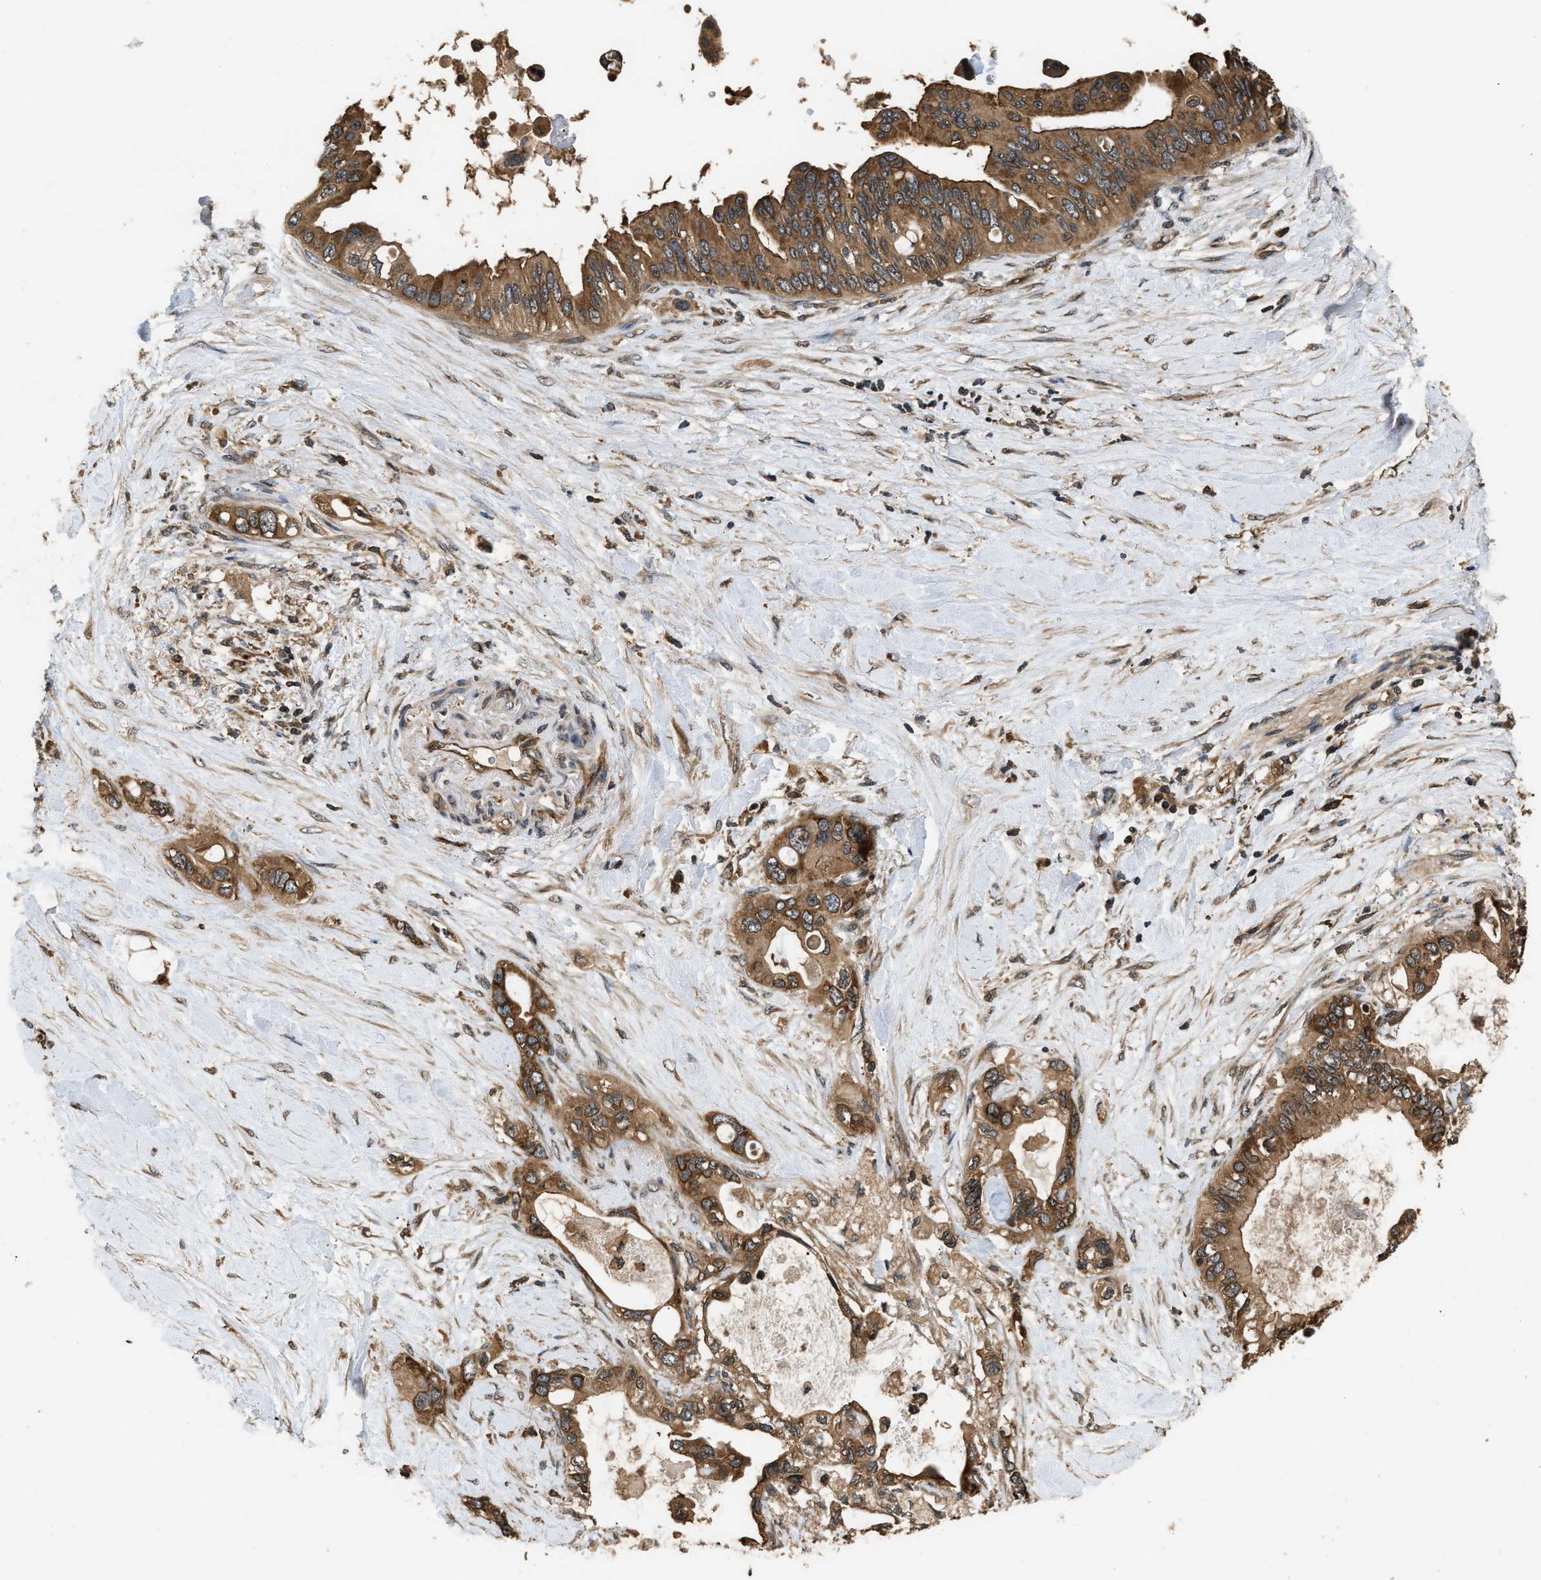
{"staining": {"intensity": "moderate", "quantity": ">75%", "location": "cytoplasmic/membranous"}, "tissue": "pancreatic cancer", "cell_type": "Tumor cells", "image_type": "cancer", "snomed": [{"axis": "morphology", "description": "Adenocarcinoma, NOS"}, {"axis": "topography", "description": "Pancreas"}], "caption": "A micrograph showing moderate cytoplasmic/membranous staining in about >75% of tumor cells in pancreatic cancer (adenocarcinoma), as visualized by brown immunohistochemical staining.", "gene": "DNAJC2", "patient": {"sex": "female", "age": 56}}